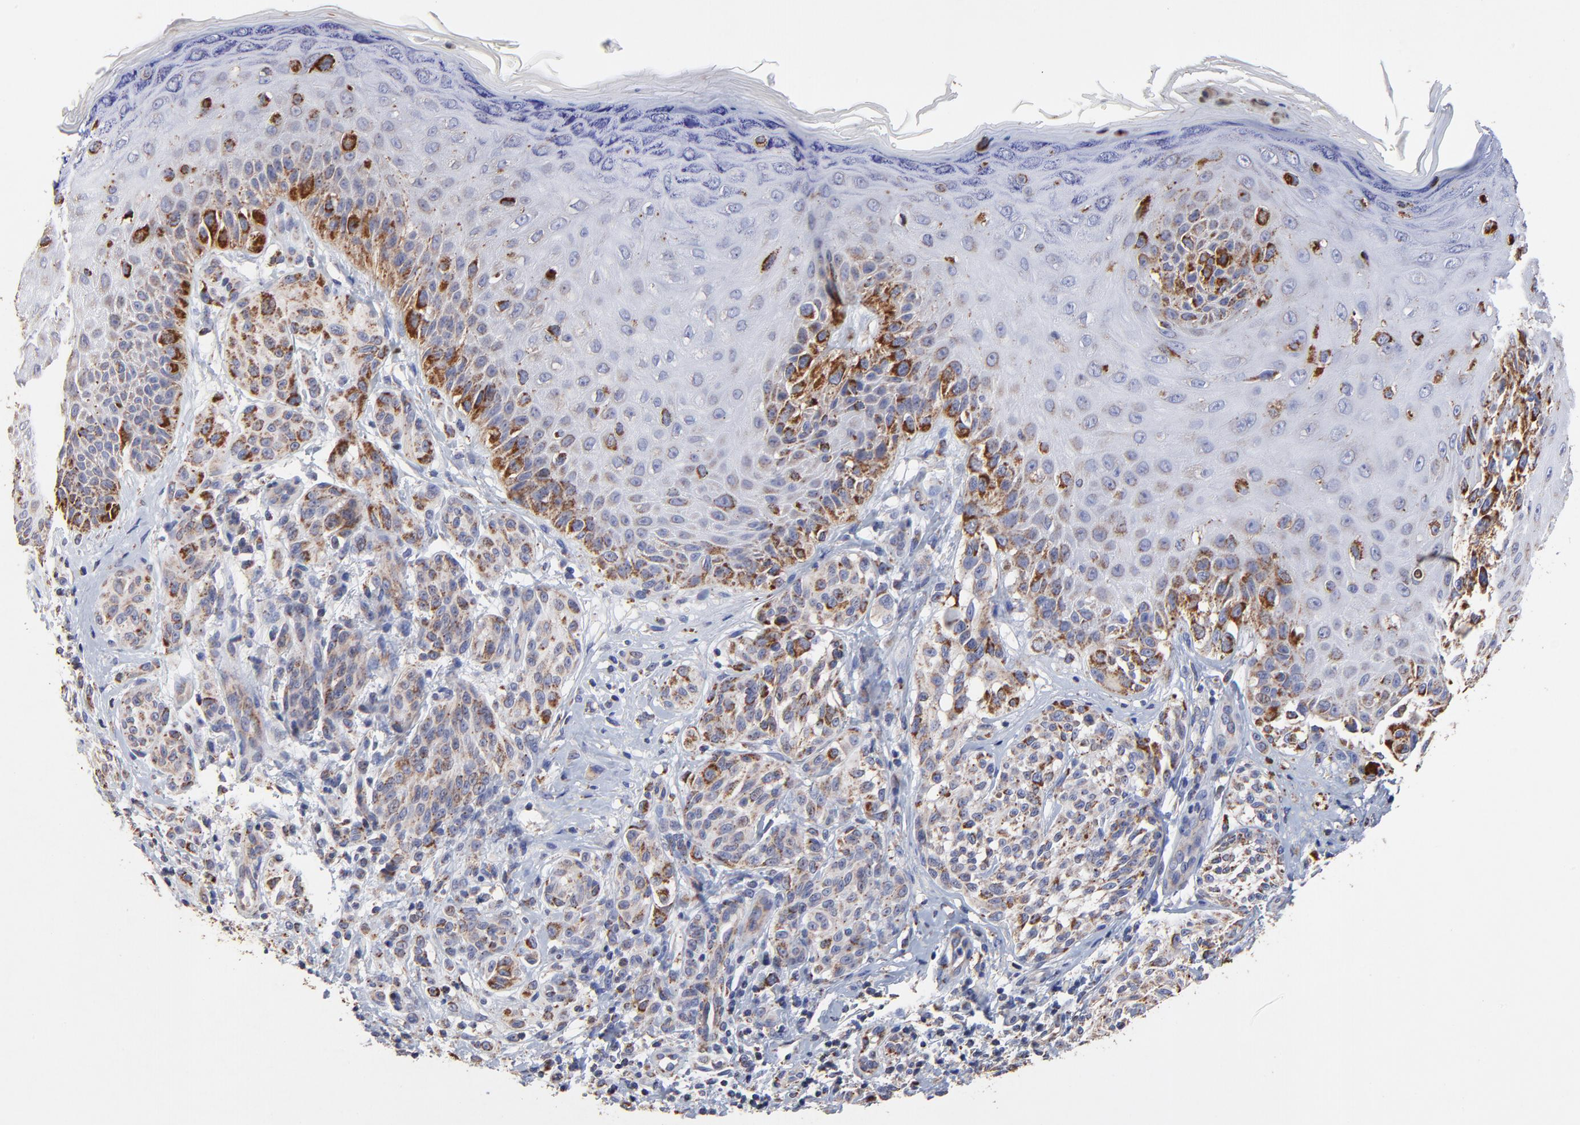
{"staining": {"intensity": "moderate", "quantity": ">75%", "location": "cytoplasmic/membranous"}, "tissue": "melanoma", "cell_type": "Tumor cells", "image_type": "cancer", "snomed": [{"axis": "morphology", "description": "Malignant melanoma, NOS"}, {"axis": "topography", "description": "Skin"}], "caption": "Moderate cytoplasmic/membranous positivity is seen in approximately >75% of tumor cells in malignant melanoma. The staining was performed using DAB, with brown indicating positive protein expression. Nuclei are stained blue with hematoxylin.", "gene": "SSBP1", "patient": {"sex": "male", "age": 57}}